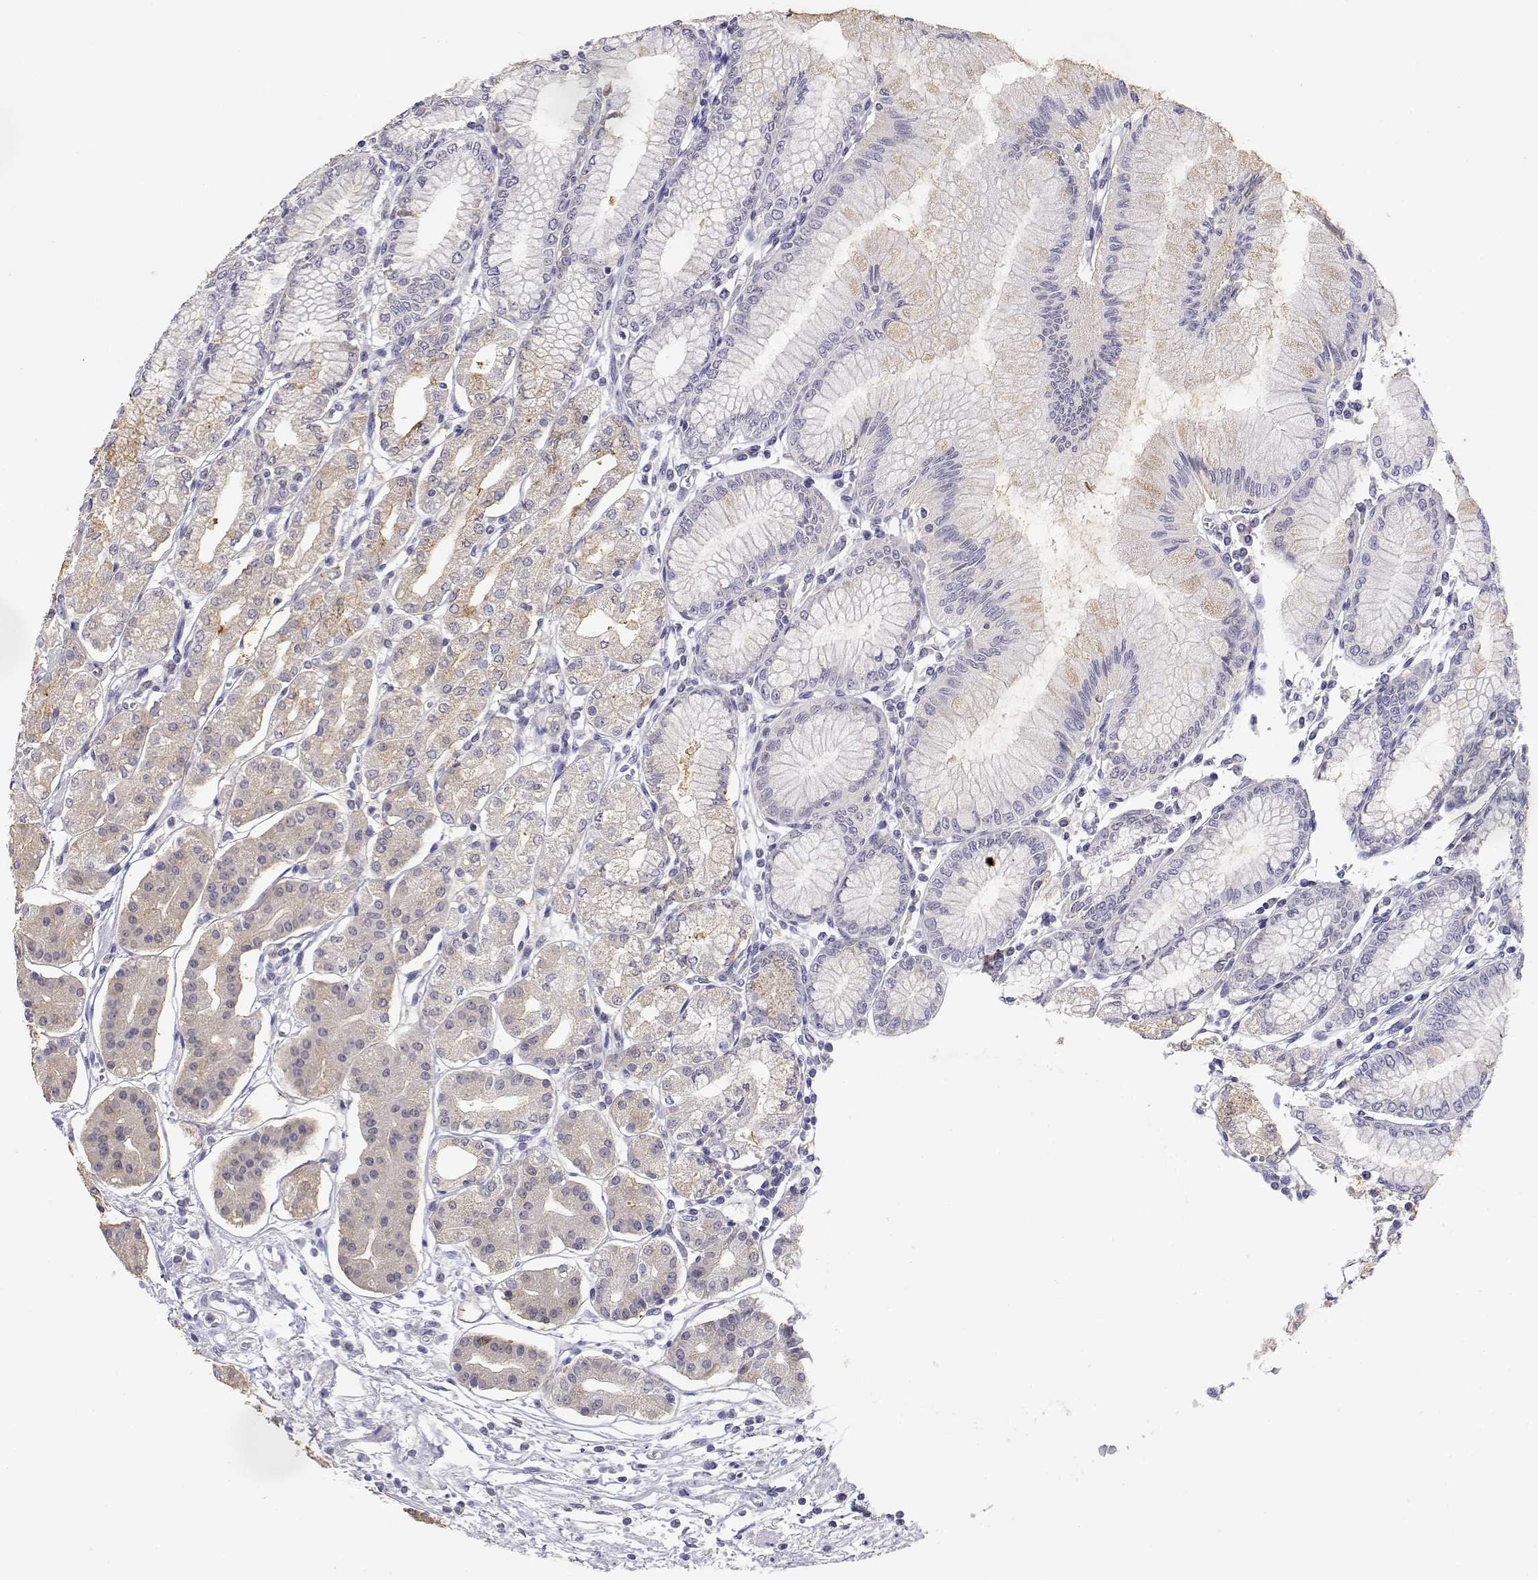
{"staining": {"intensity": "weak", "quantity": "25%-75%", "location": "cytoplasmic/membranous,nuclear"}, "tissue": "stomach", "cell_type": "Glandular cells", "image_type": "normal", "snomed": [{"axis": "morphology", "description": "Normal tissue, NOS"}, {"axis": "topography", "description": "Skeletal muscle"}, {"axis": "topography", "description": "Stomach"}], "caption": "This histopathology image shows IHC staining of benign human stomach, with low weak cytoplasmic/membranous,nuclear staining in about 25%-75% of glandular cells.", "gene": "ADA", "patient": {"sex": "female", "age": 57}}